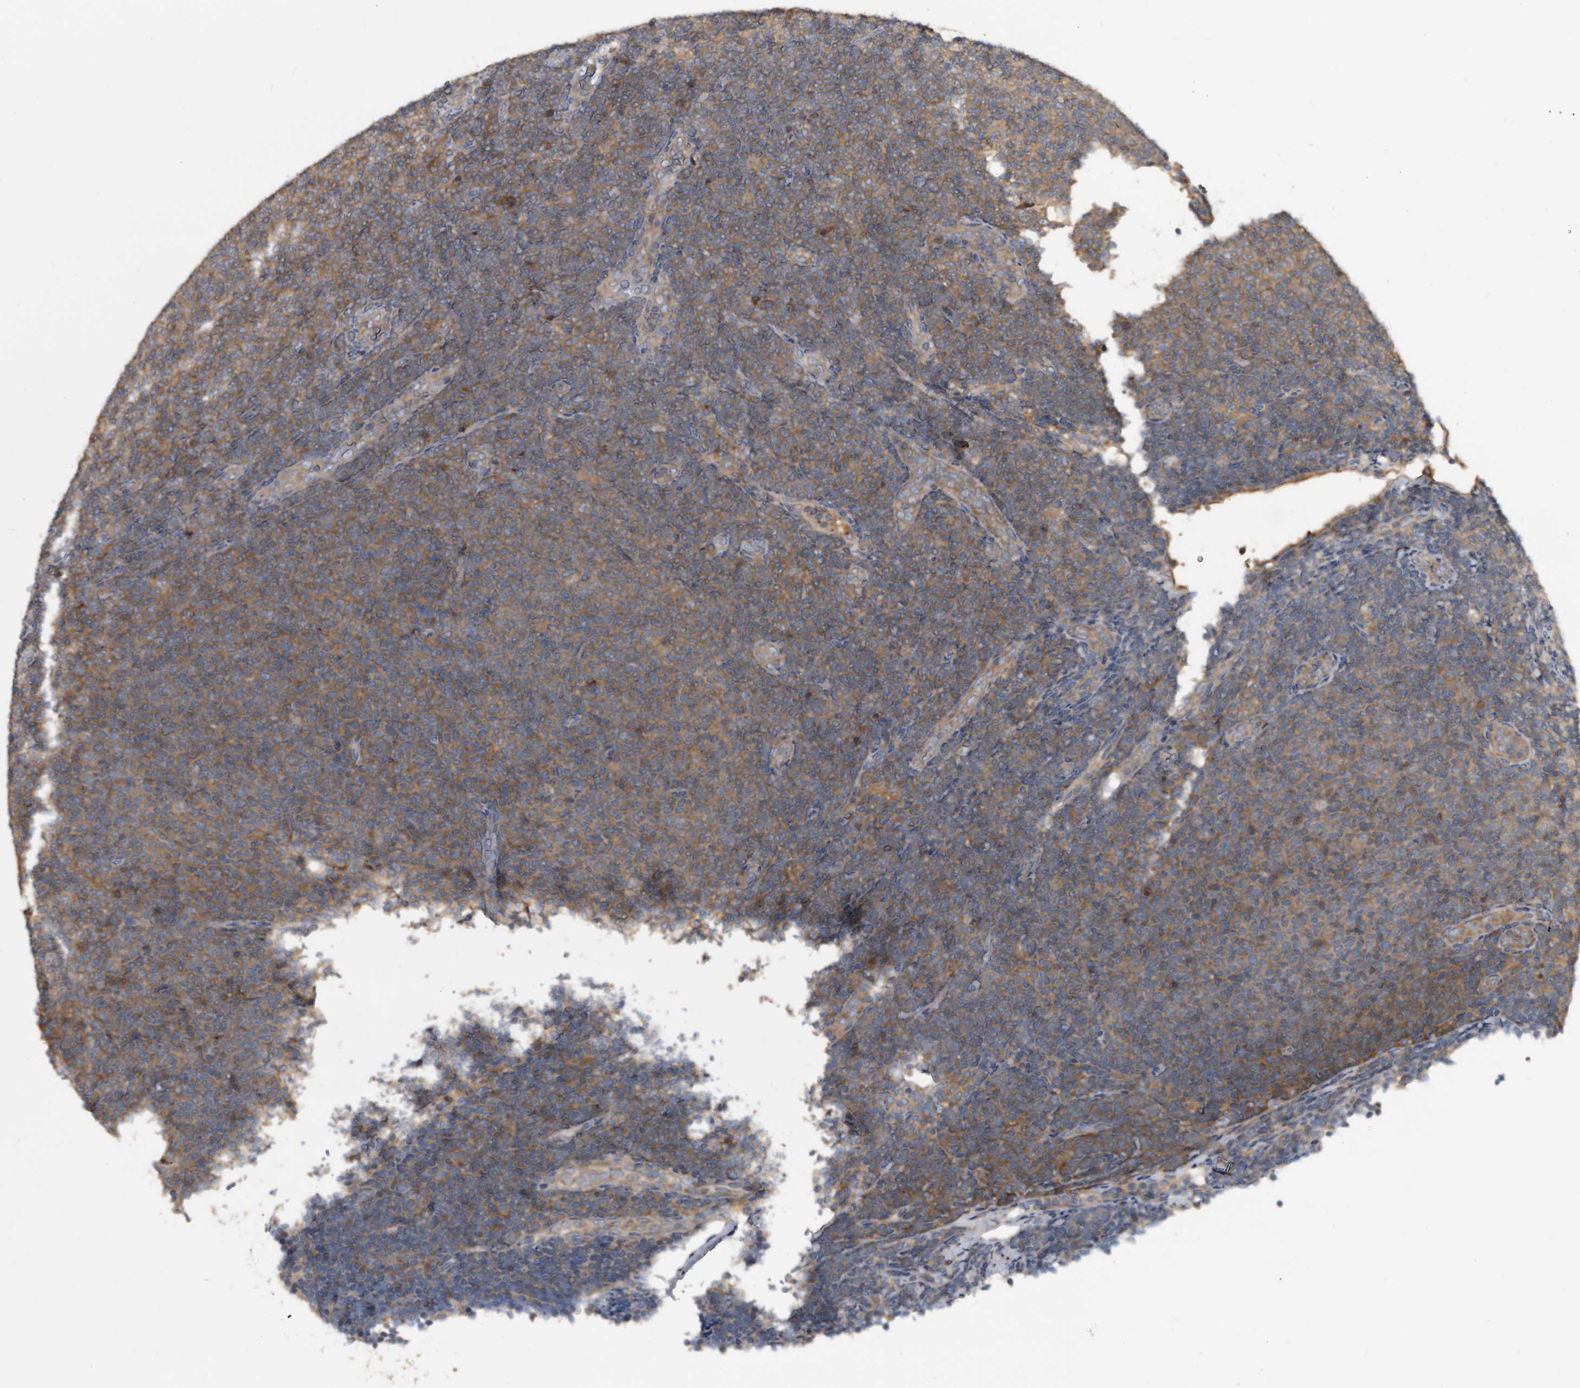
{"staining": {"intensity": "weak", "quantity": "<25%", "location": "cytoplasmic/membranous"}, "tissue": "lymphoma", "cell_type": "Tumor cells", "image_type": "cancer", "snomed": [{"axis": "morphology", "description": "Malignant lymphoma, non-Hodgkin's type, Low grade"}, {"axis": "topography", "description": "Lymph node"}], "caption": "An immunohistochemistry (IHC) micrograph of malignant lymphoma, non-Hodgkin's type (low-grade) is shown. There is no staining in tumor cells of malignant lymphoma, non-Hodgkin's type (low-grade).", "gene": "APEH", "patient": {"sex": "male", "age": 66}}